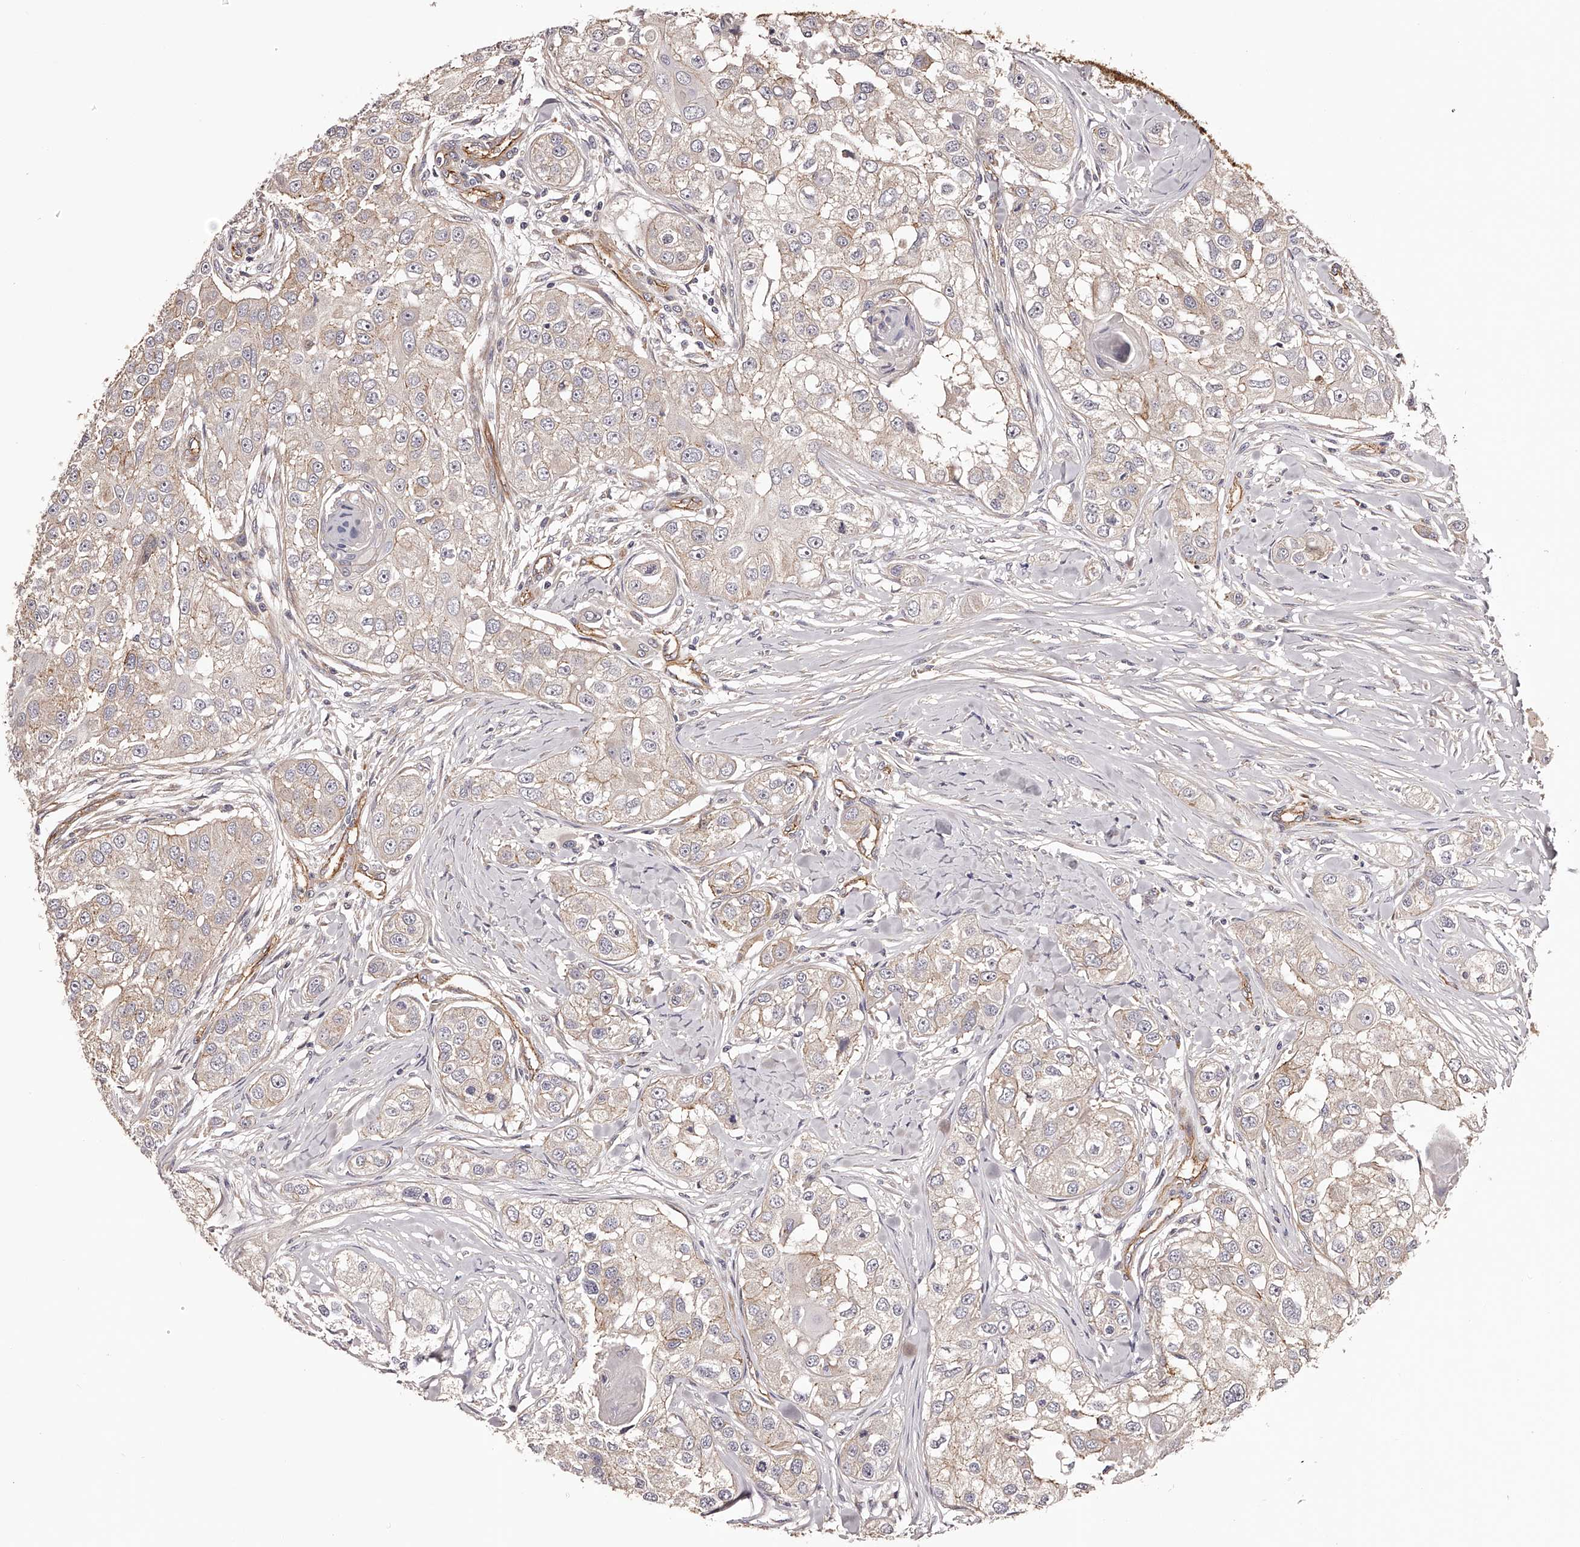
{"staining": {"intensity": "weak", "quantity": "25%-75%", "location": "cytoplasmic/membranous"}, "tissue": "head and neck cancer", "cell_type": "Tumor cells", "image_type": "cancer", "snomed": [{"axis": "morphology", "description": "Normal tissue, NOS"}, {"axis": "morphology", "description": "Squamous cell carcinoma, NOS"}, {"axis": "topography", "description": "Skeletal muscle"}, {"axis": "topography", "description": "Head-Neck"}], "caption": "This micrograph shows head and neck cancer stained with immunohistochemistry (IHC) to label a protein in brown. The cytoplasmic/membranous of tumor cells show weak positivity for the protein. Nuclei are counter-stained blue.", "gene": "LTV1", "patient": {"sex": "male", "age": 51}}